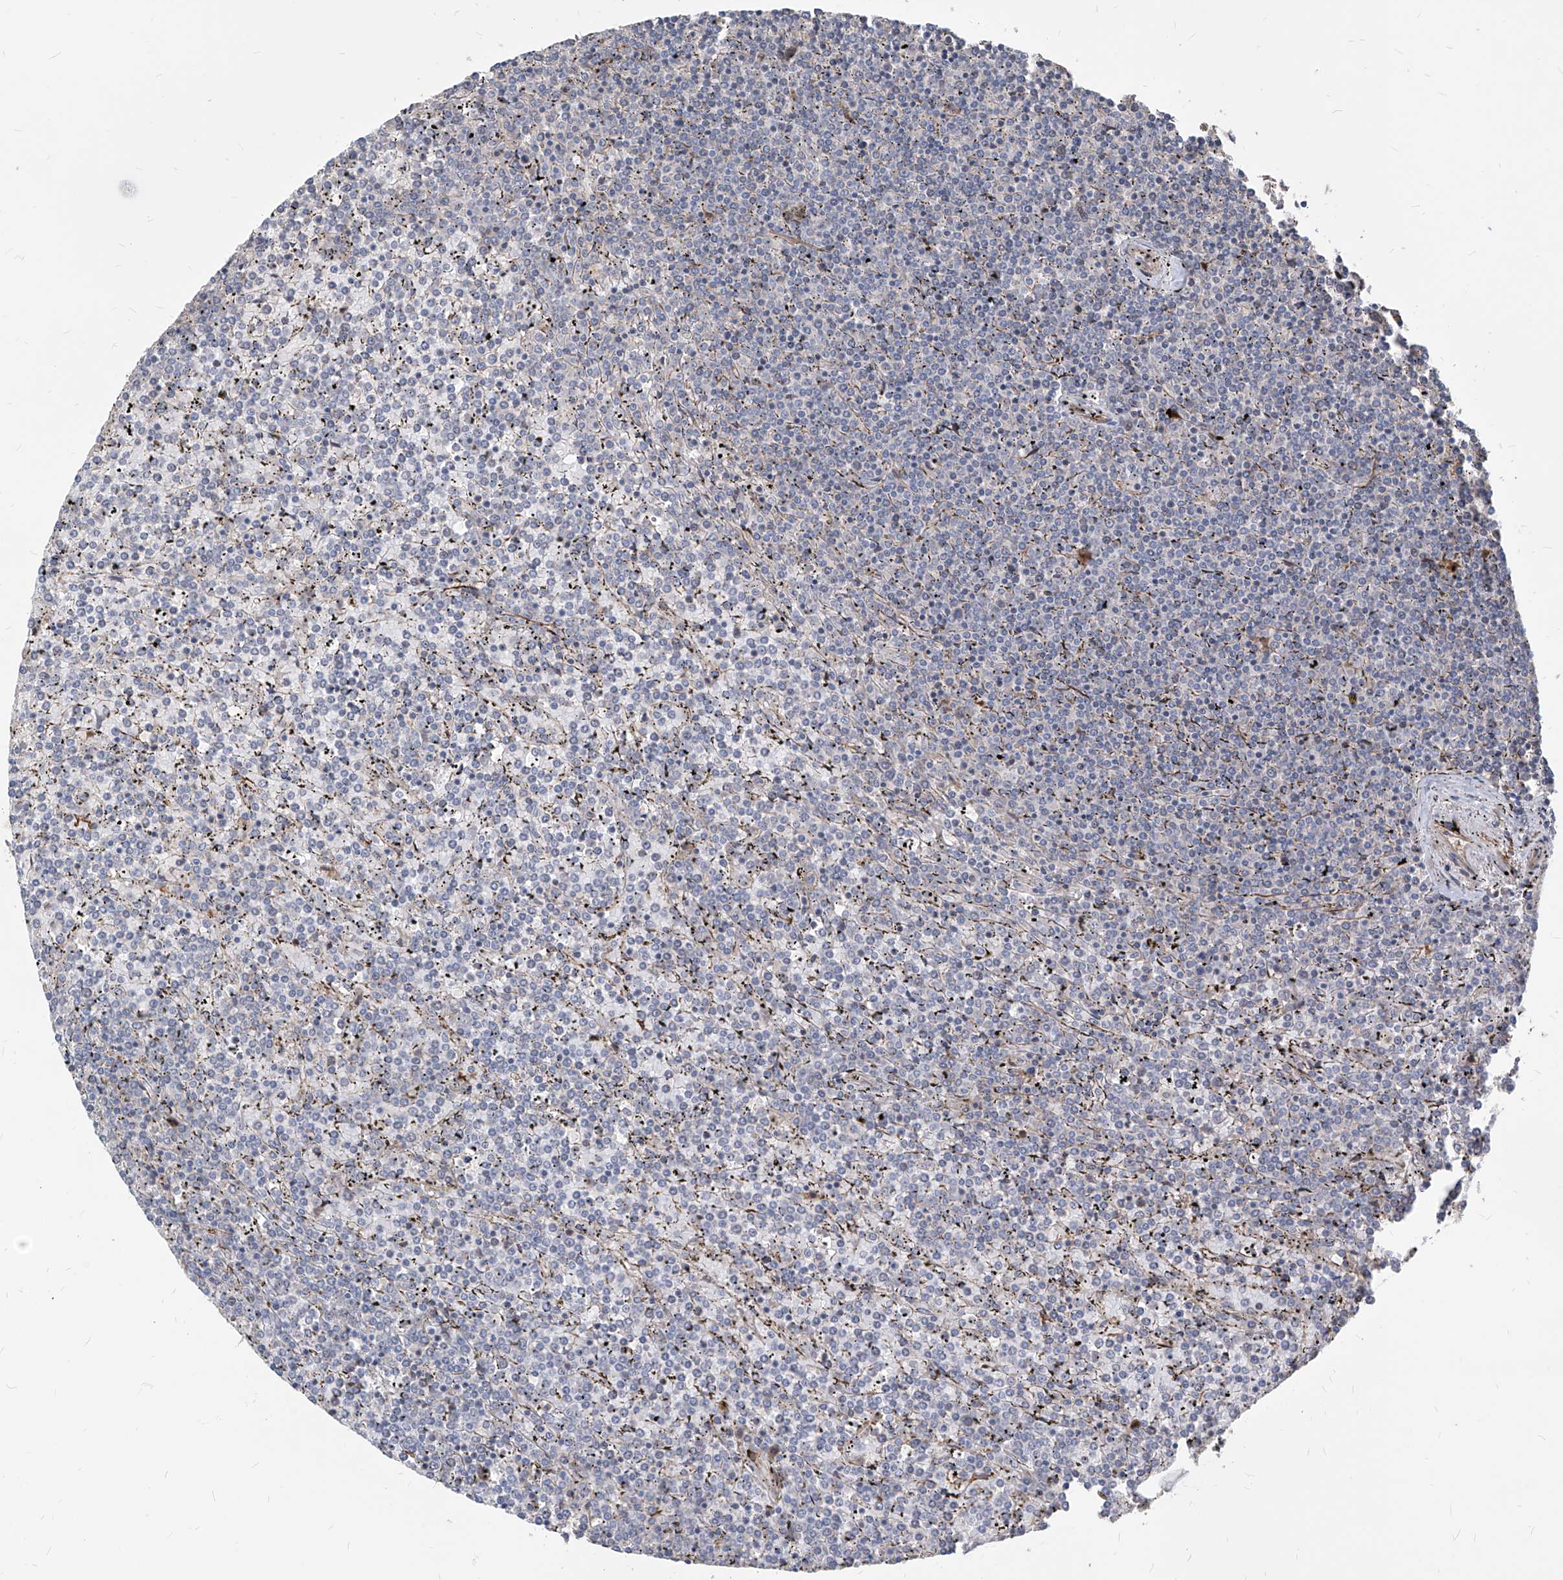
{"staining": {"intensity": "negative", "quantity": "none", "location": "none"}, "tissue": "lymphoma", "cell_type": "Tumor cells", "image_type": "cancer", "snomed": [{"axis": "morphology", "description": "Malignant lymphoma, non-Hodgkin's type, Low grade"}, {"axis": "topography", "description": "Spleen"}], "caption": "The immunohistochemistry photomicrograph has no significant expression in tumor cells of malignant lymphoma, non-Hodgkin's type (low-grade) tissue. The staining was performed using DAB (3,3'-diaminobenzidine) to visualize the protein expression in brown, while the nuclei were stained in blue with hematoxylin (Magnification: 20x).", "gene": "FAM83B", "patient": {"sex": "female", "age": 19}}